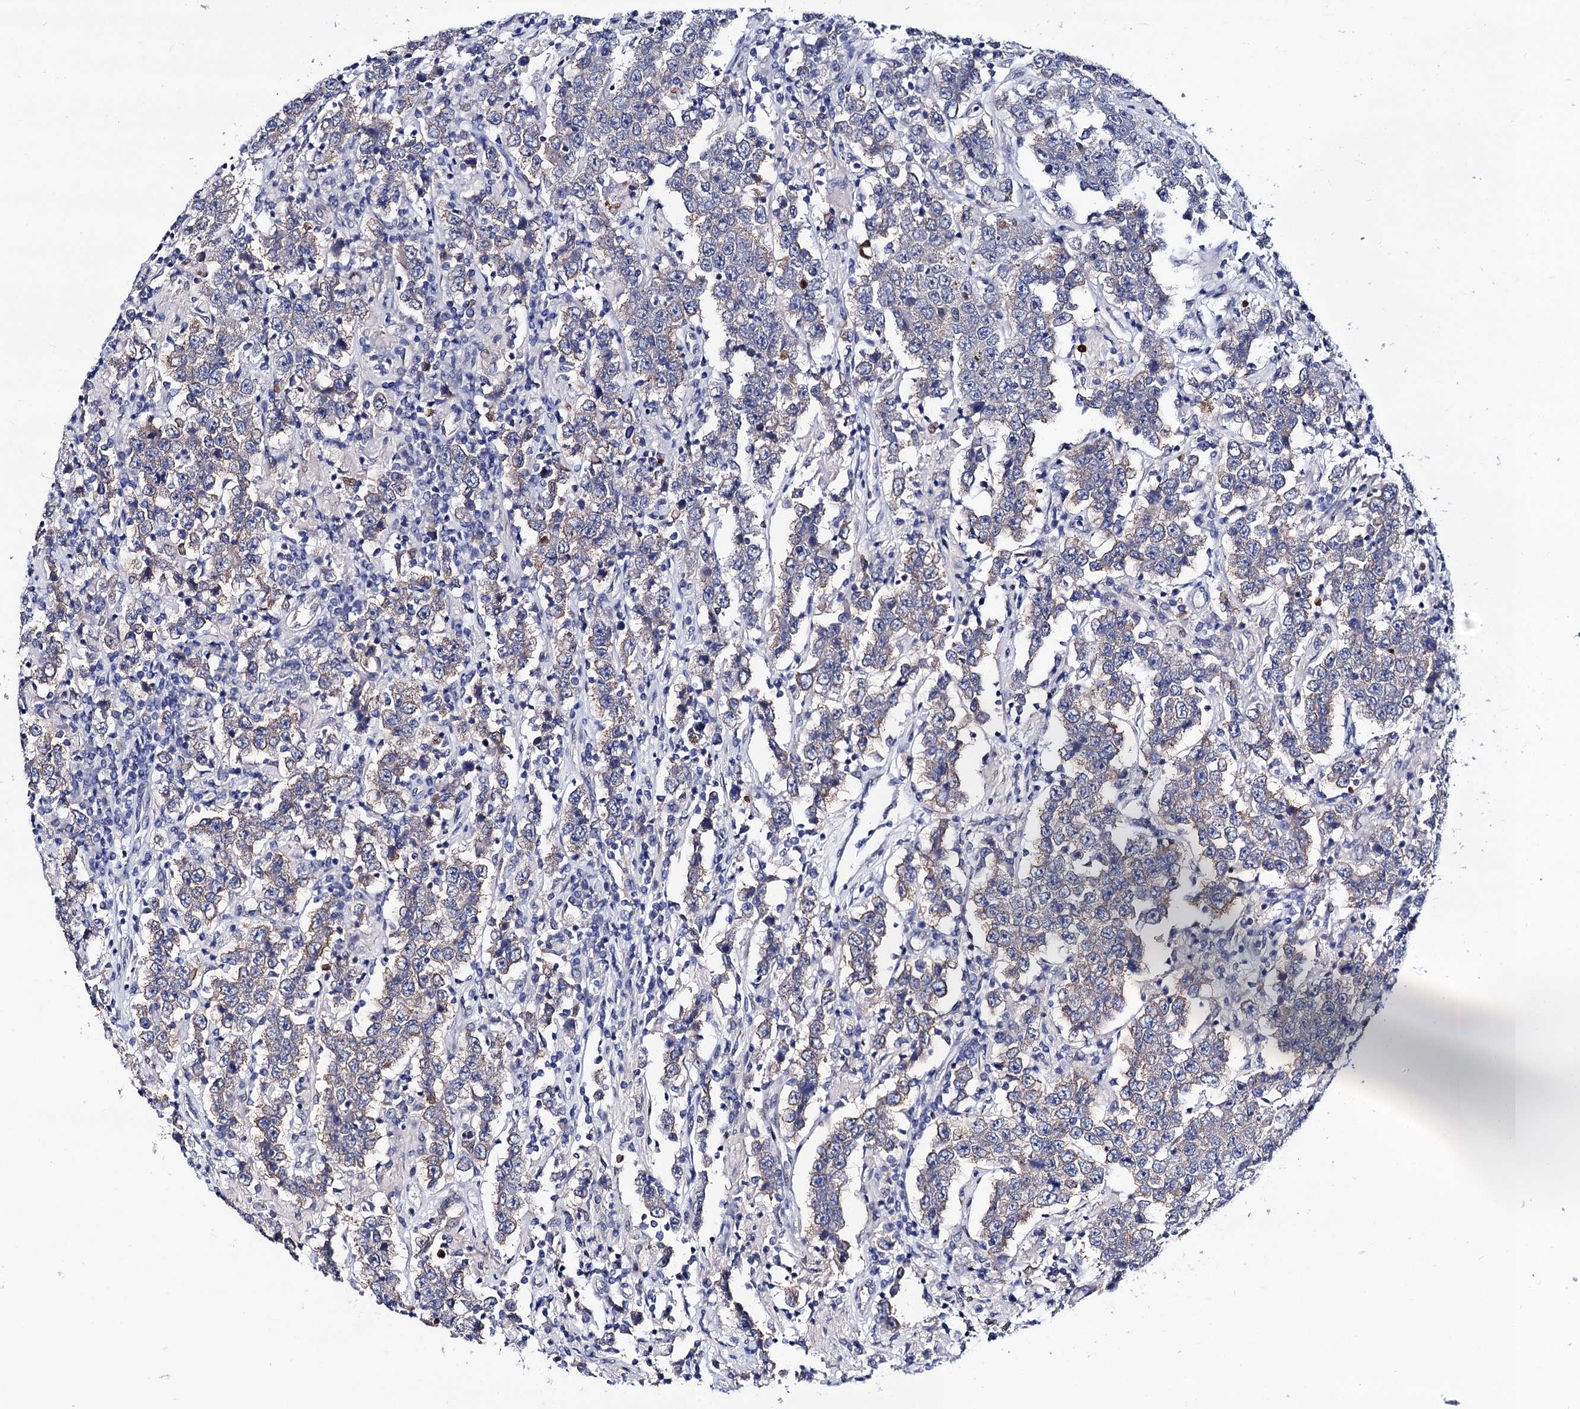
{"staining": {"intensity": "negative", "quantity": "none", "location": "none"}, "tissue": "testis cancer", "cell_type": "Tumor cells", "image_type": "cancer", "snomed": [{"axis": "morphology", "description": "Normal tissue, NOS"}, {"axis": "morphology", "description": "Urothelial carcinoma, High grade"}, {"axis": "morphology", "description": "Seminoma, NOS"}, {"axis": "morphology", "description": "Carcinoma, Embryonal, NOS"}, {"axis": "topography", "description": "Urinary bladder"}, {"axis": "topography", "description": "Testis"}], "caption": "There is no significant staining in tumor cells of testis high-grade urothelial carcinoma.", "gene": "ZDHHC18", "patient": {"sex": "male", "age": 41}}